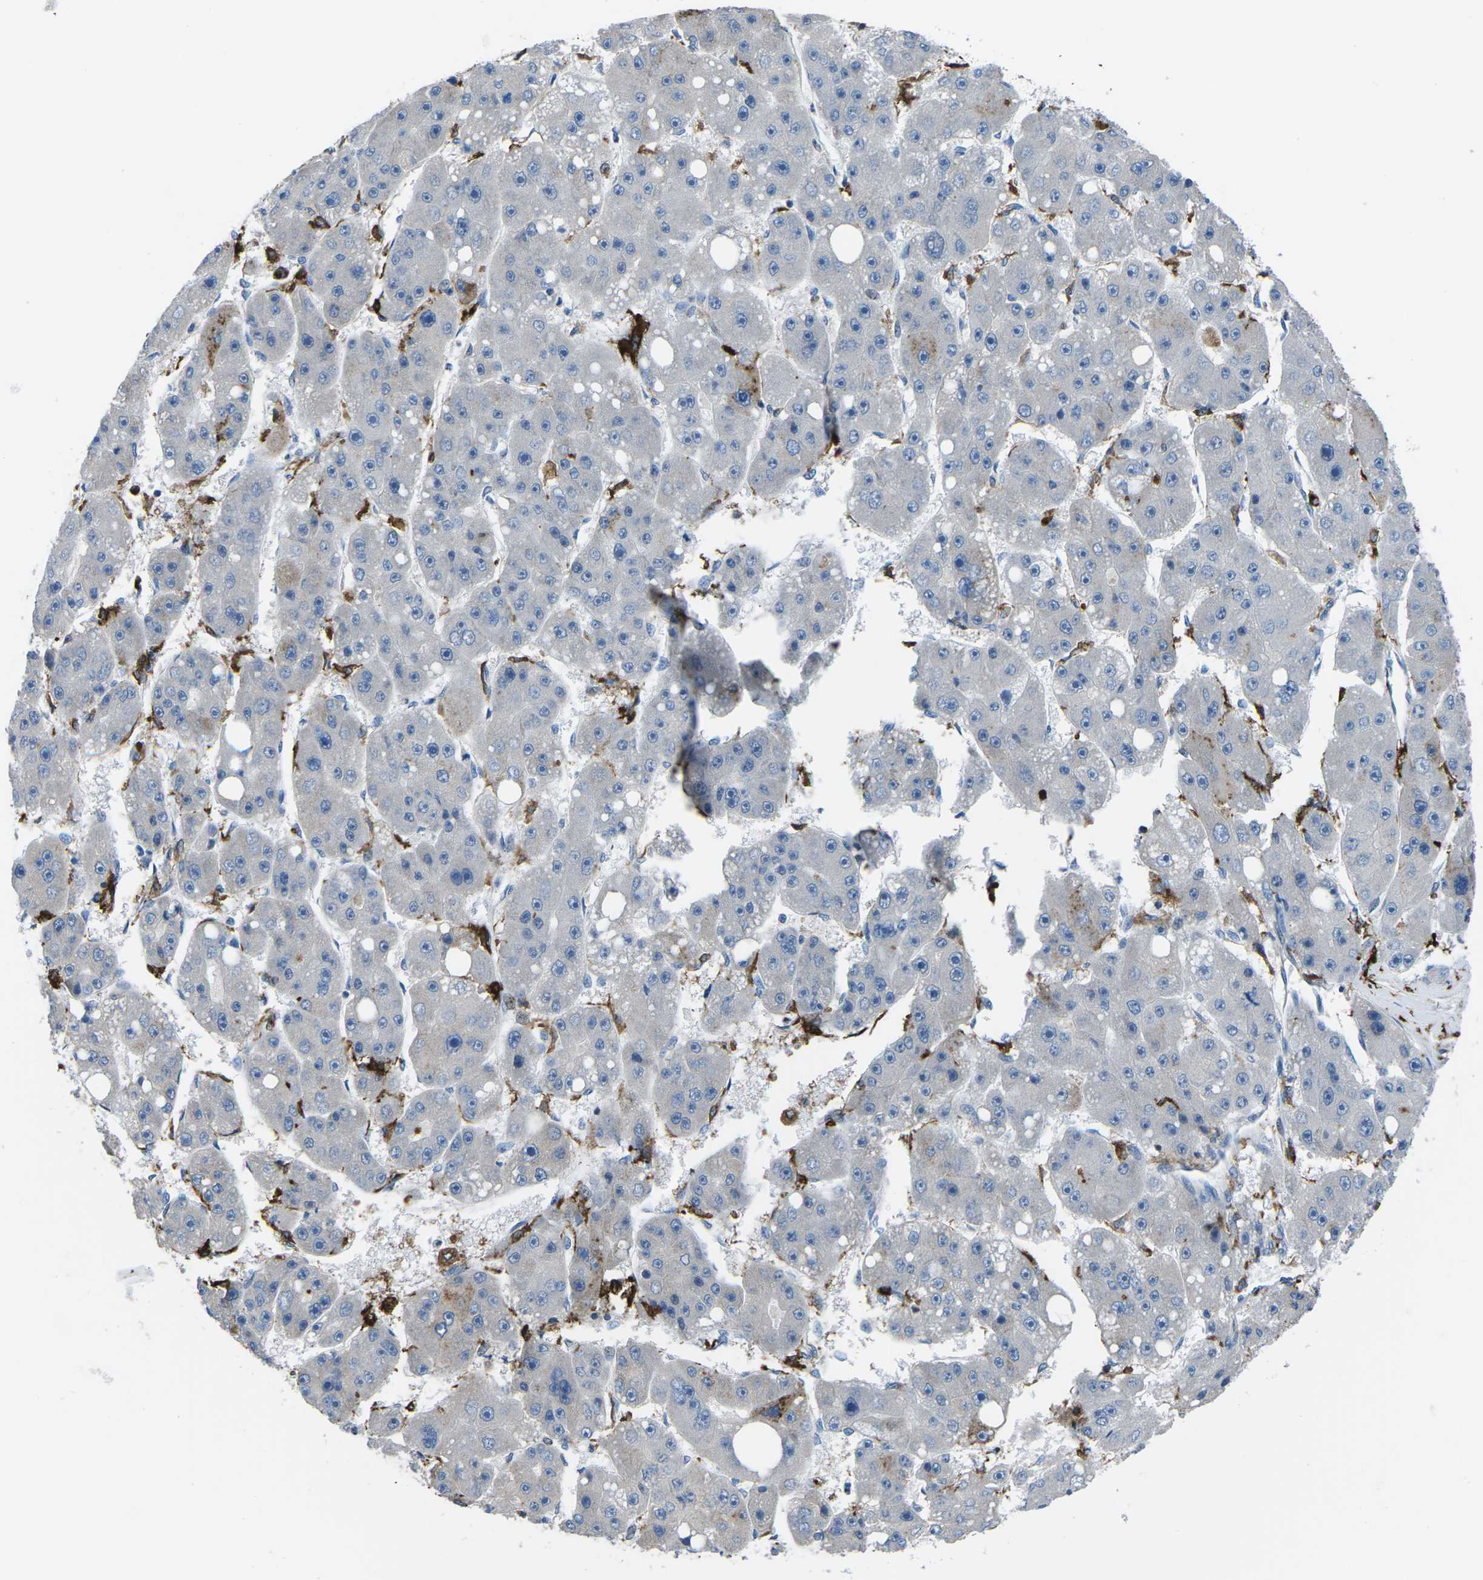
{"staining": {"intensity": "negative", "quantity": "none", "location": "none"}, "tissue": "liver cancer", "cell_type": "Tumor cells", "image_type": "cancer", "snomed": [{"axis": "morphology", "description": "Carcinoma, Hepatocellular, NOS"}, {"axis": "topography", "description": "Liver"}], "caption": "Tumor cells are negative for protein expression in human hepatocellular carcinoma (liver).", "gene": "PTPN1", "patient": {"sex": "female", "age": 61}}